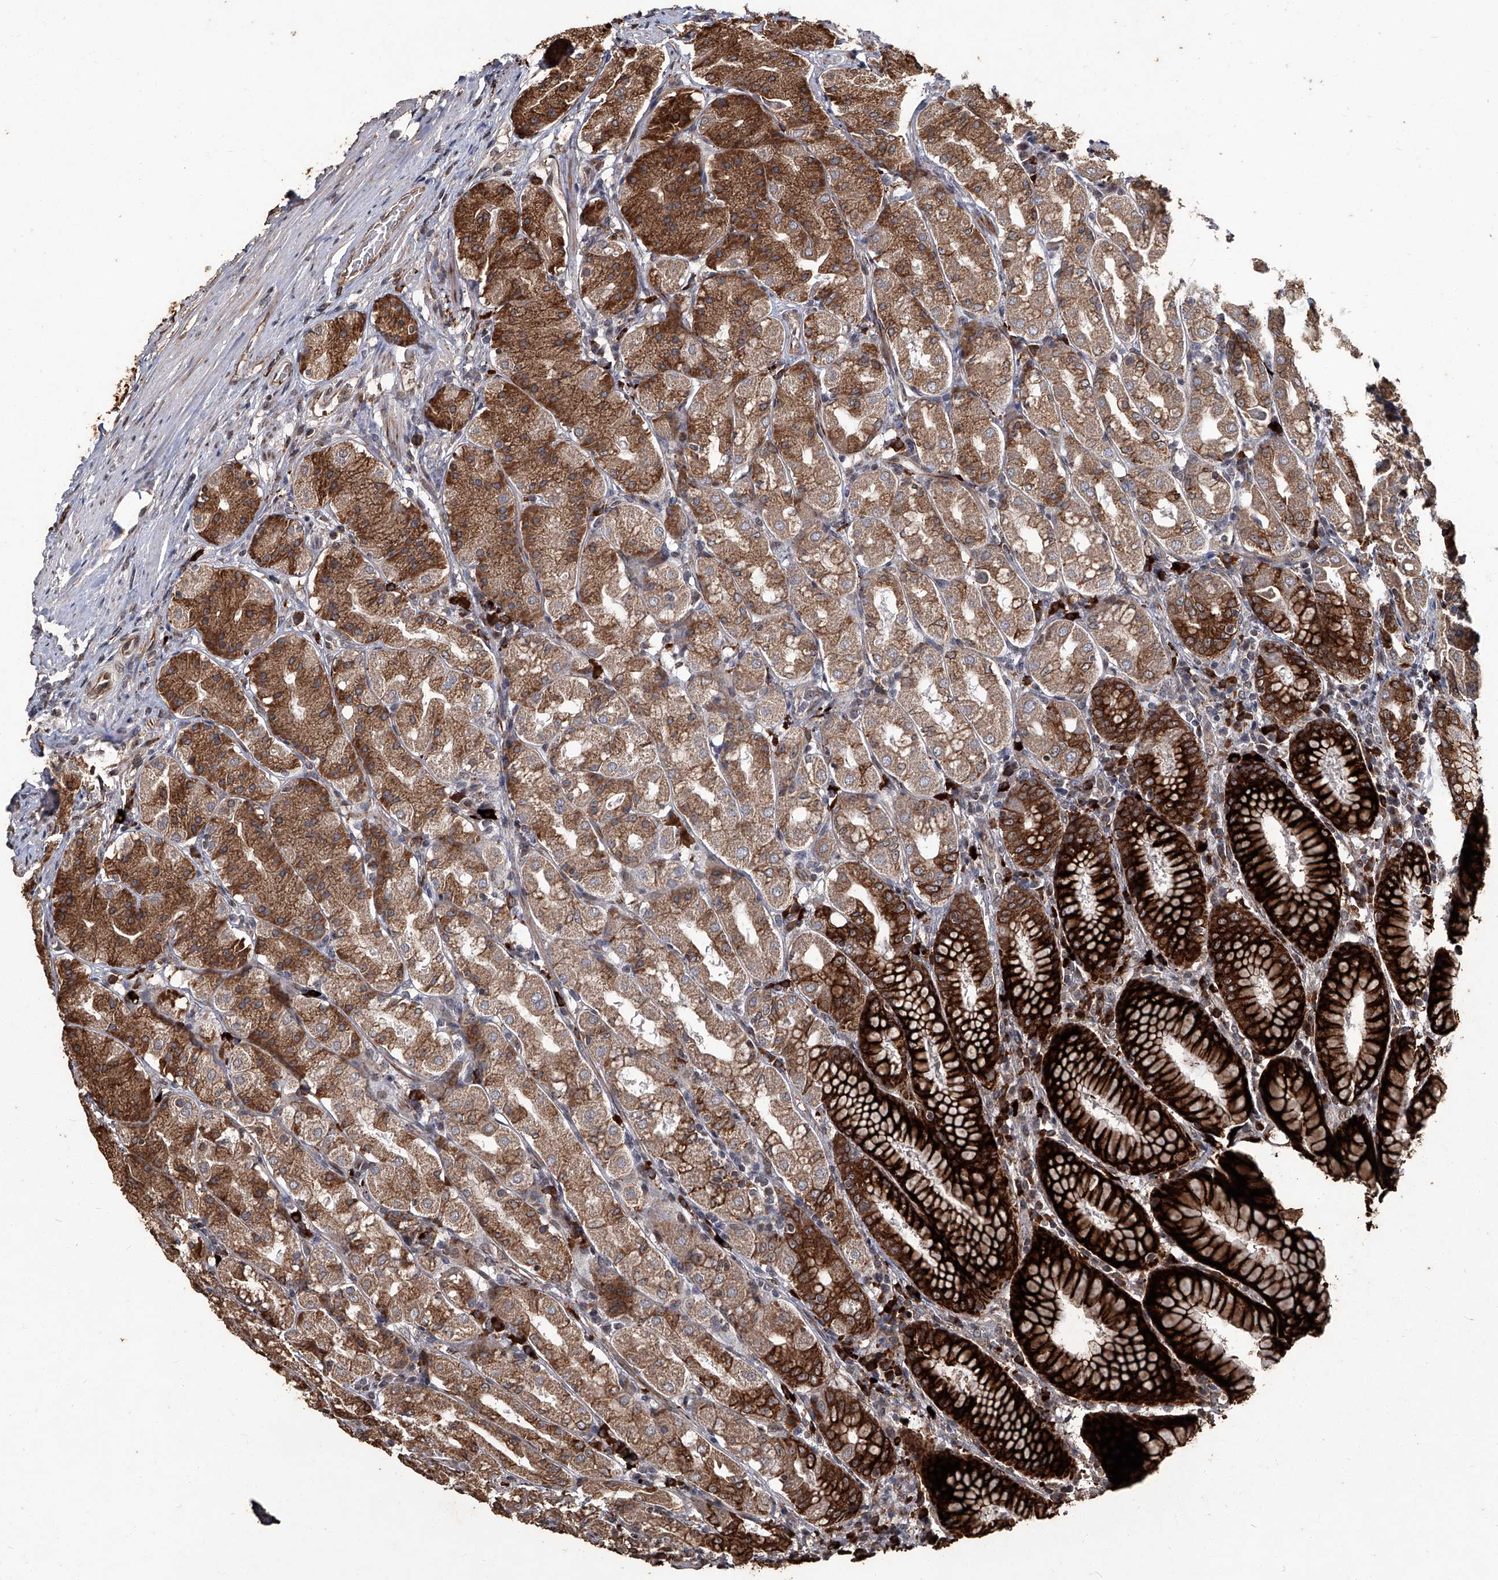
{"staining": {"intensity": "strong", "quantity": "25%-75%", "location": "cytoplasmic/membranous"}, "tissue": "stomach", "cell_type": "Glandular cells", "image_type": "normal", "snomed": [{"axis": "morphology", "description": "Normal tissue, NOS"}, {"axis": "topography", "description": "Stomach"}, {"axis": "topography", "description": "Stomach, lower"}], "caption": "IHC of unremarkable human stomach exhibits high levels of strong cytoplasmic/membranous positivity in about 25%-75% of glandular cells. The staining is performed using DAB brown chromogen to label protein expression. The nuclei are counter-stained blue using hematoxylin.", "gene": "GPR132", "patient": {"sex": "female", "age": 56}}